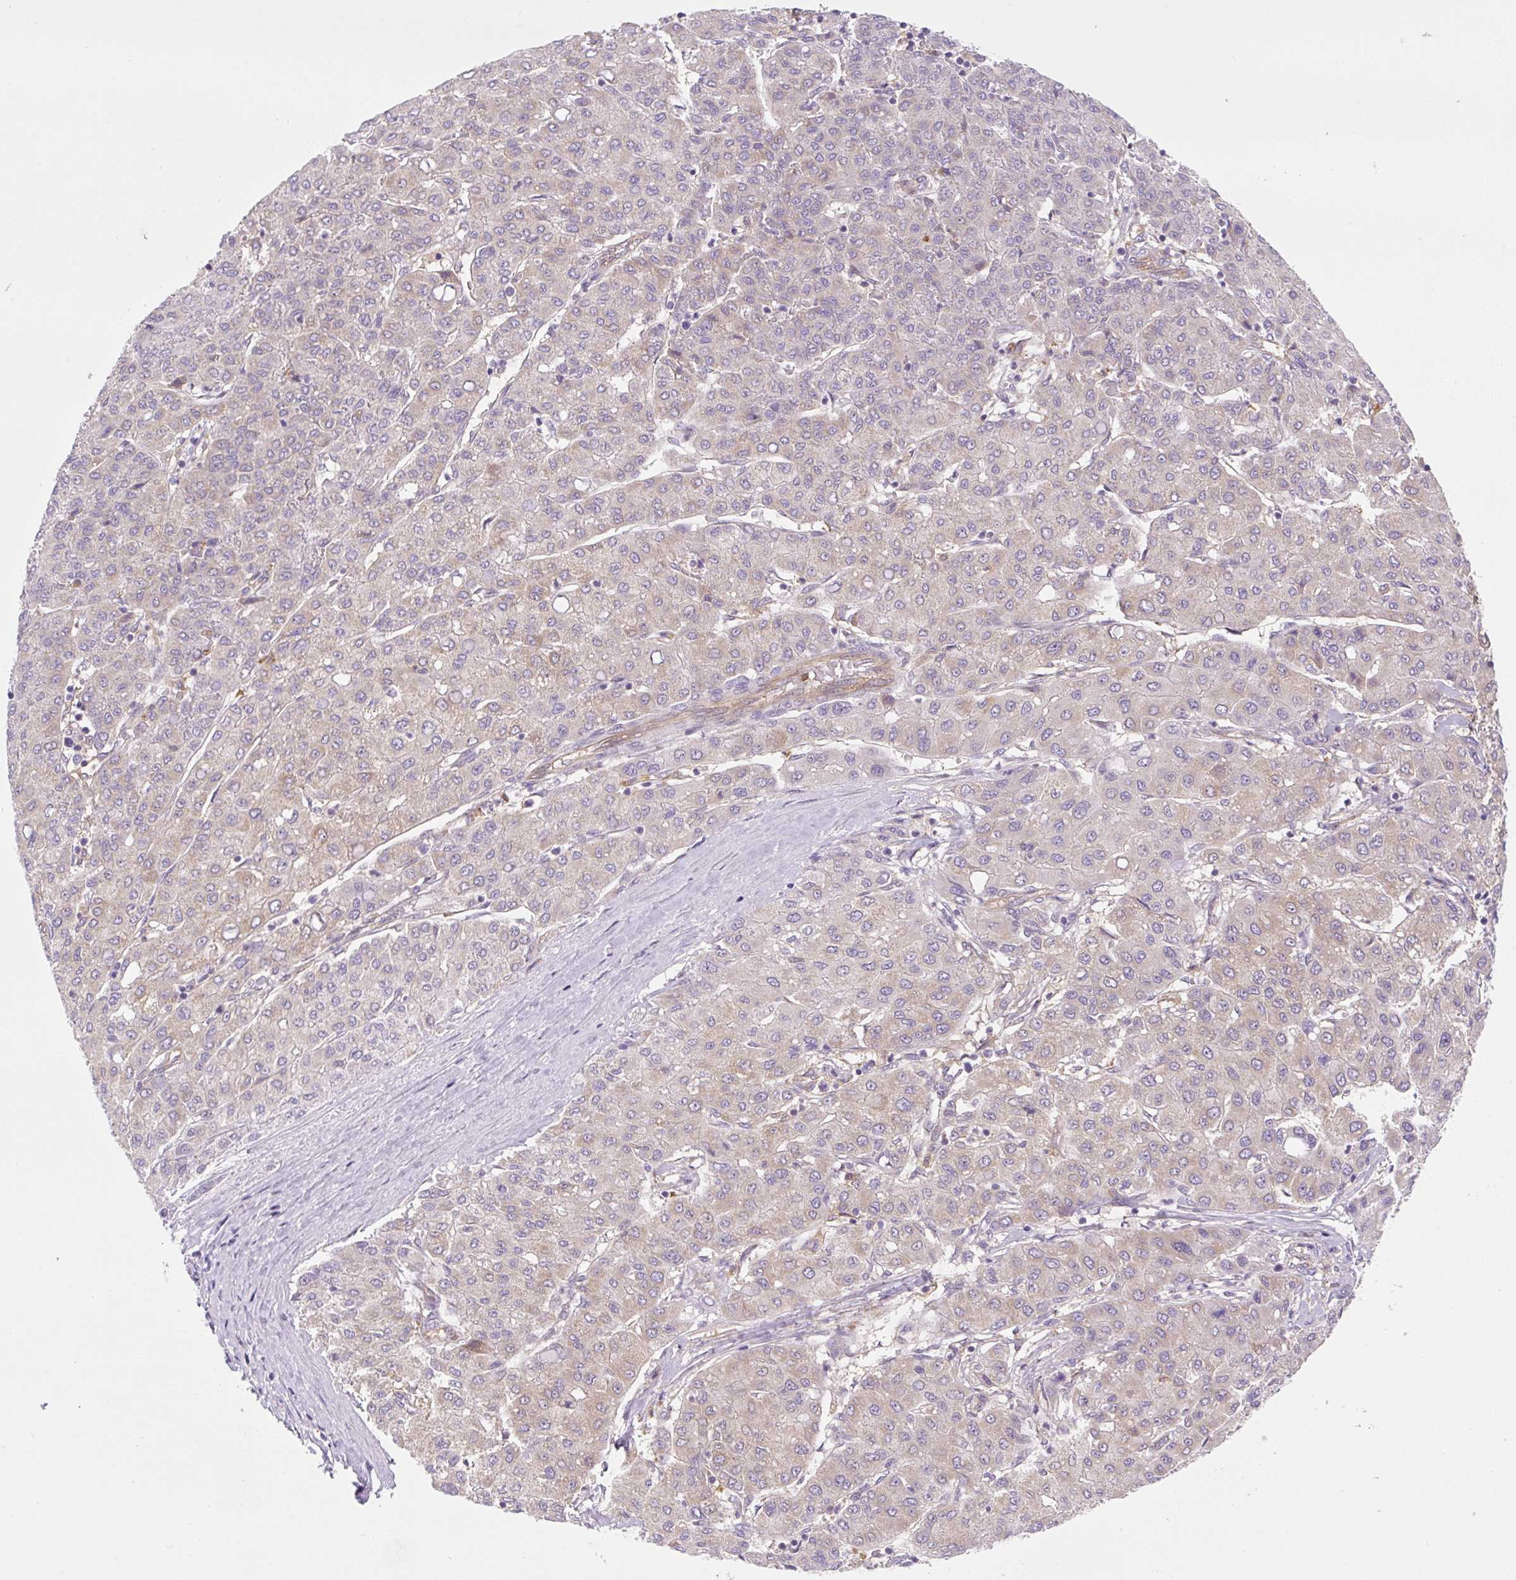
{"staining": {"intensity": "weak", "quantity": "25%-75%", "location": "cytoplasmic/membranous"}, "tissue": "liver cancer", "cell_type": "Tumor cells", "image_type": "cancer", "snomed": [{"axis": "morphology", "description": "Carcinoma, Hepatocellular, NOS"}, {"axis": "topography", "description": "Liver"}], "caption": "Protein staining of liver cancer (hepatocellular carcinoma) tissue demonstrates weak cytoplasmic/membranous expression in approximately 25%-75% of tumor cells.", "gene": "OMA1", "patient": {"sex": "male", "age": 65}}